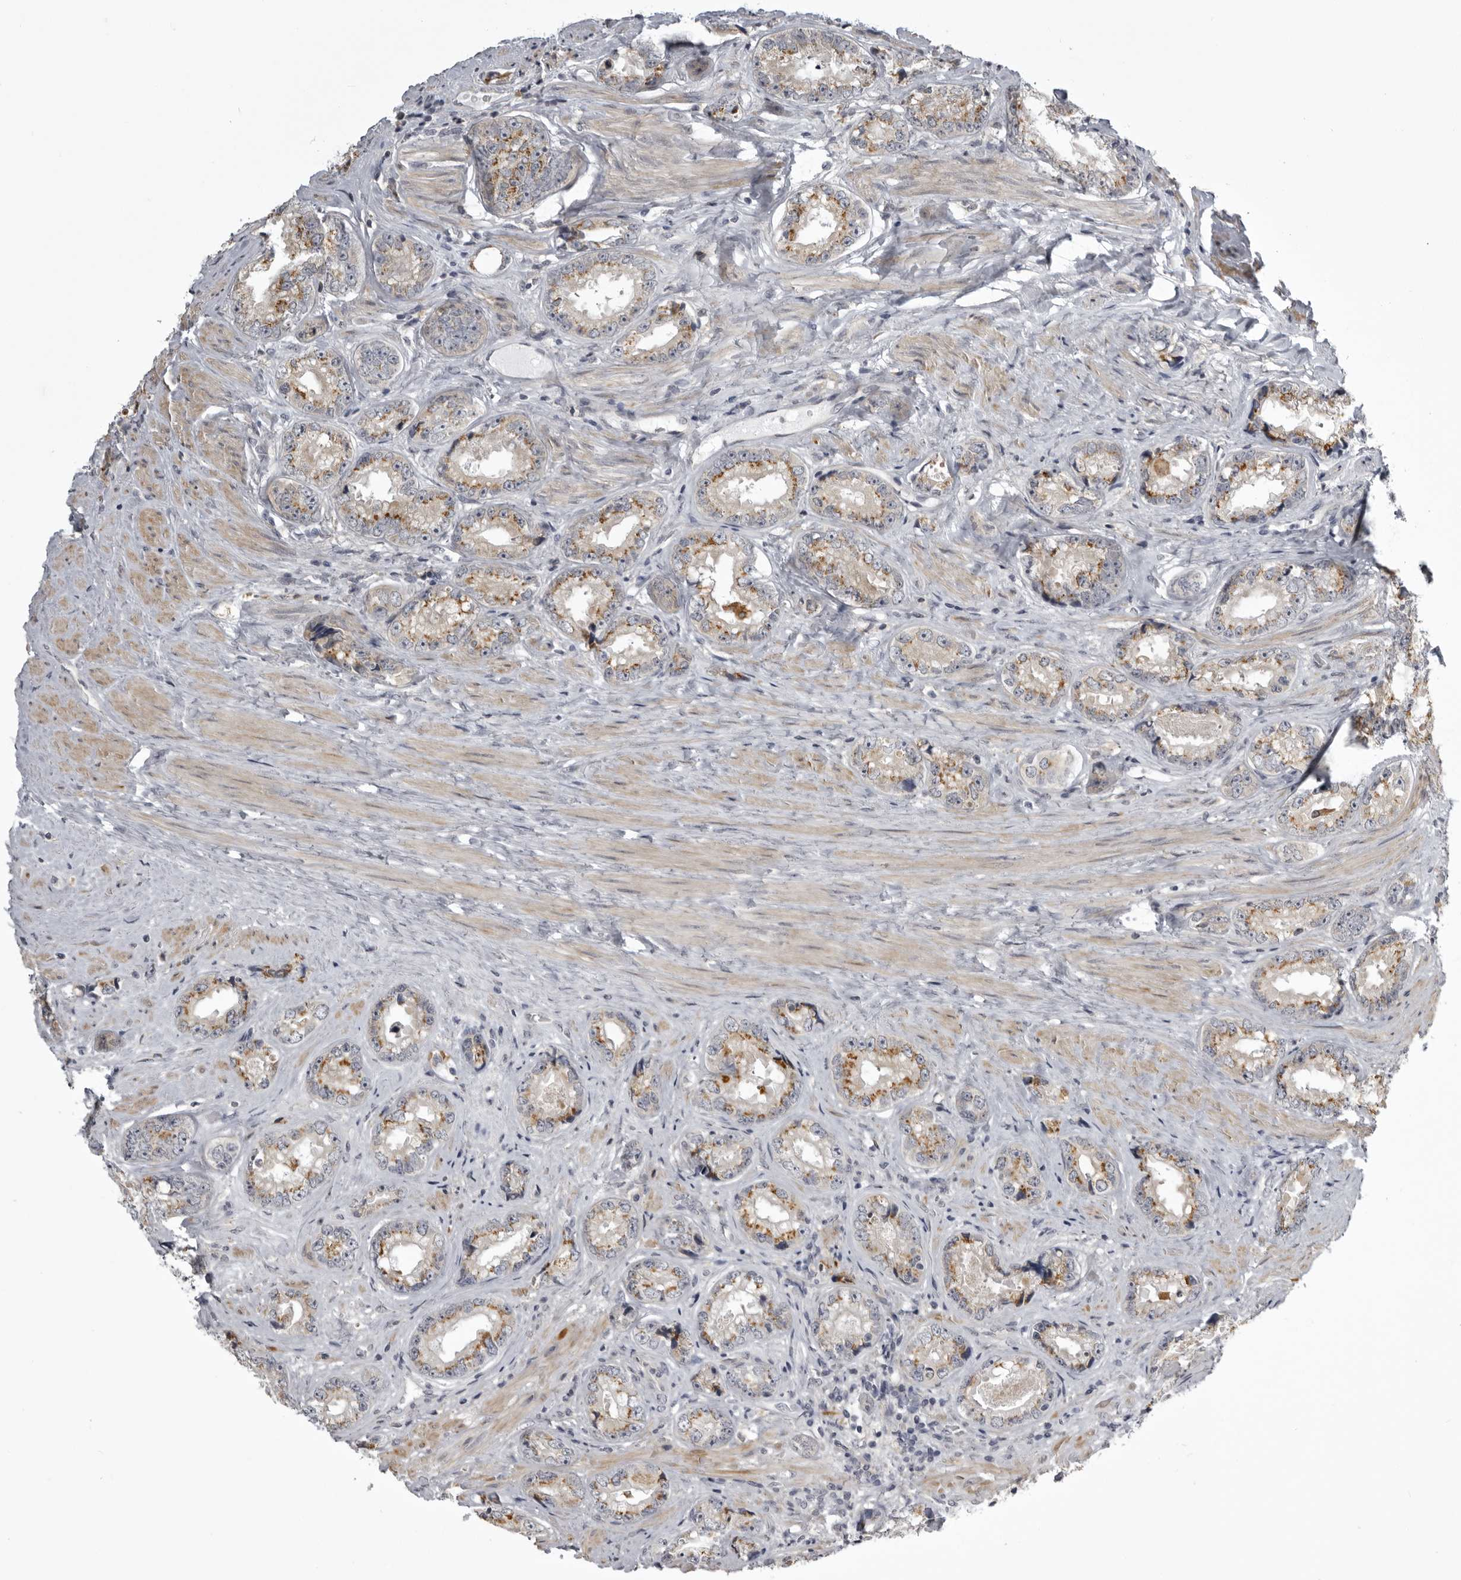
{"staining": {"intensity": "moderate", "quantity": ">75%", "location": "cytoplasmic/membranous"}, "tissue": "prostate cancer", "cell_type": "Tumor cells", "image_type": "cancer", "snomed": [{"axis": "morphology", "description": "Adenocarcinoma, High grade"}, {"axis": "topography", "description": "Prostate"}], "caption": "Prostate cancer tissue reveals moderate cytoplasmic/membranous positivity in approximately >75% of tumor cells, visualized by immunohistochemistry.", "gene": "NCEH1", "patient": {"sex": "male", "age": 61}}